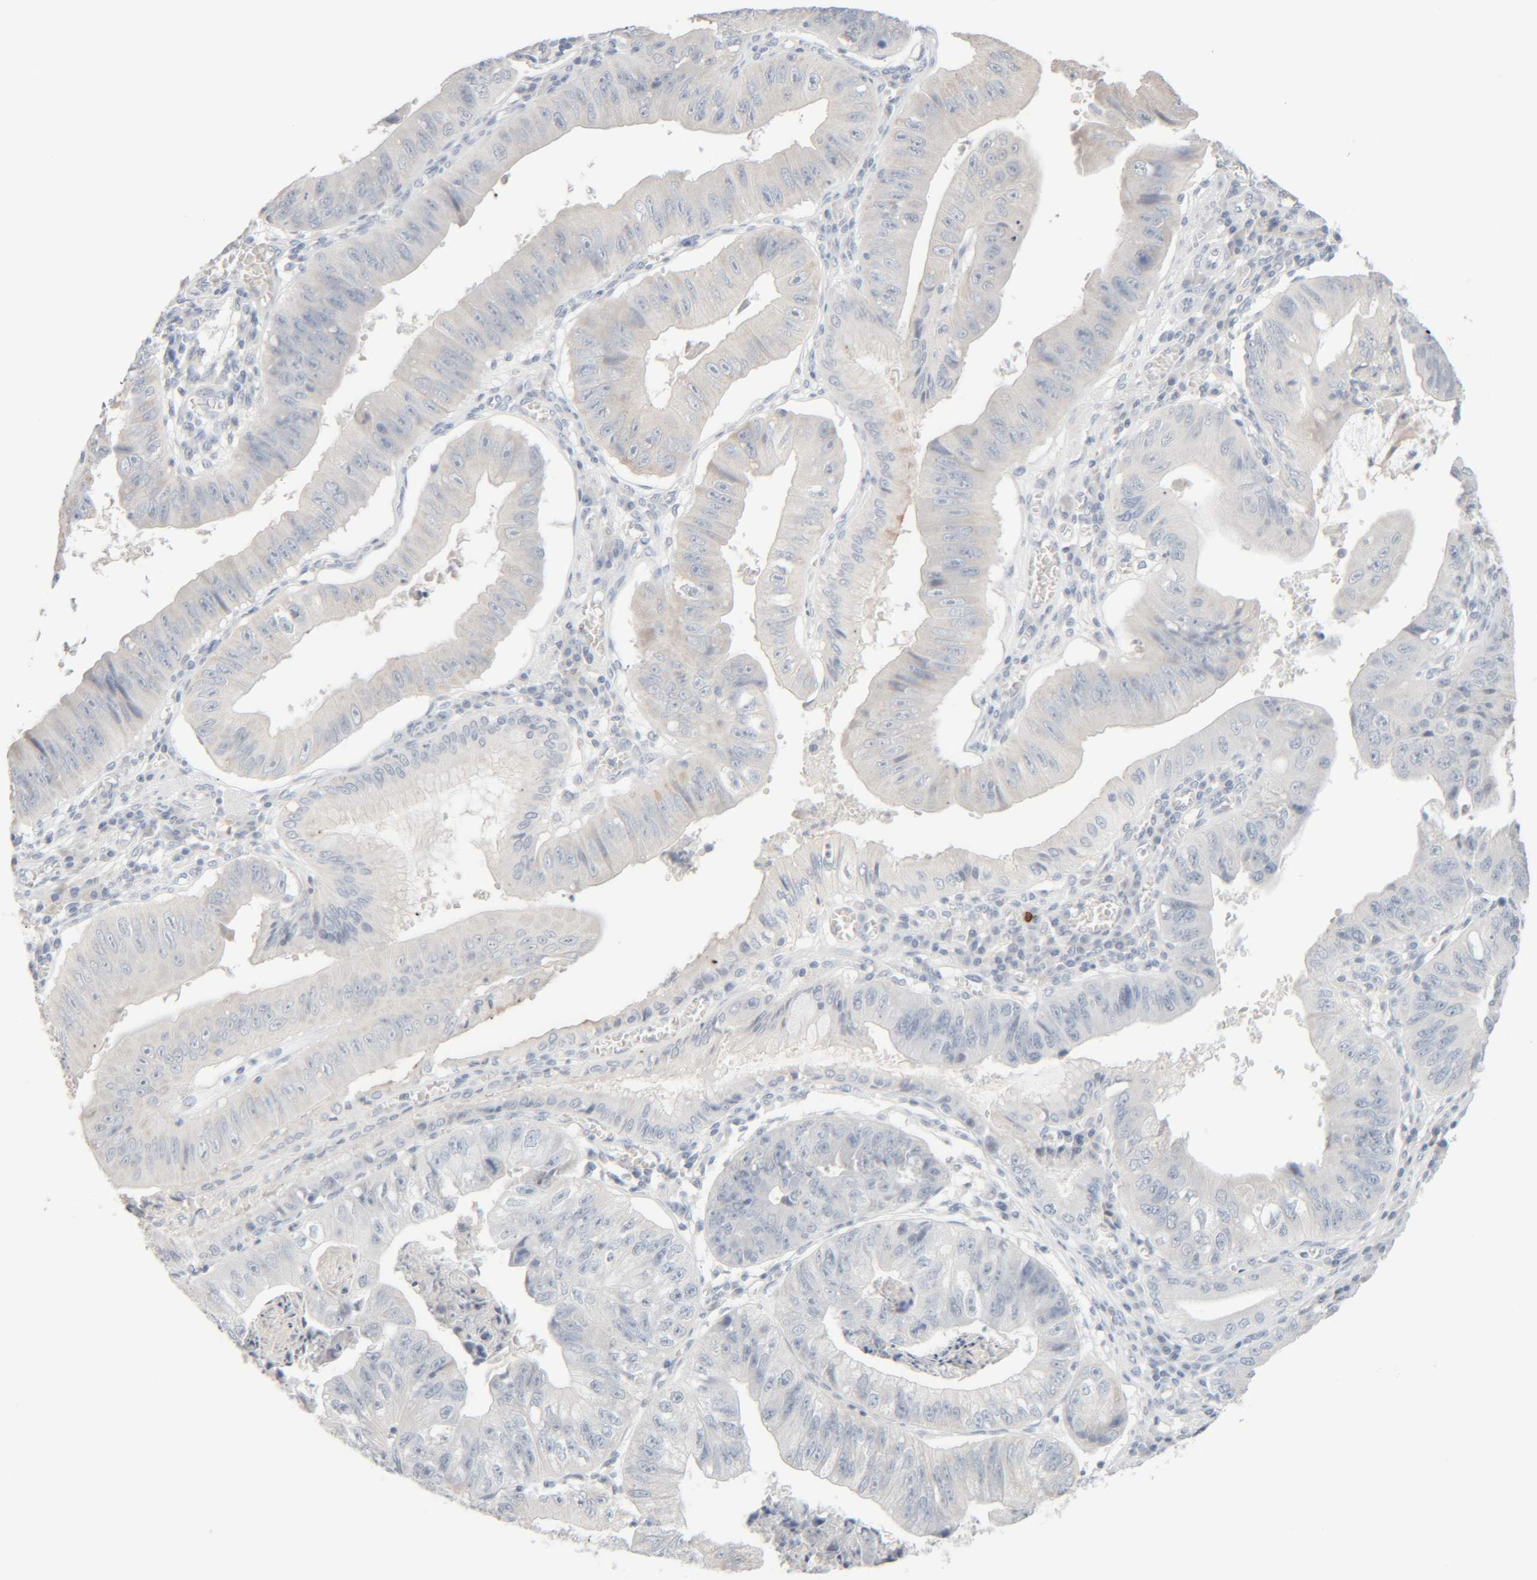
{"staining": {"intensity": "negative", "quantity": "none", "location": "none"}, "tissue": "stomach cancer", "cell_type": "Tumor cells", "image_type": "cancer", "snomed": [{"axis": "morphology", "description": "Adenocarcinoma, NOS"}, {"axis": "topography", "description": "Stomach"}], "caption": "IHC histopathology image of neoplastic tissue: stomach cancer (adenocarcinoma) stained with DAB displays no significant protein positivity in tumor cells.", "gene": "RIDA", "patient": {"sex": "male", "age": 59}}